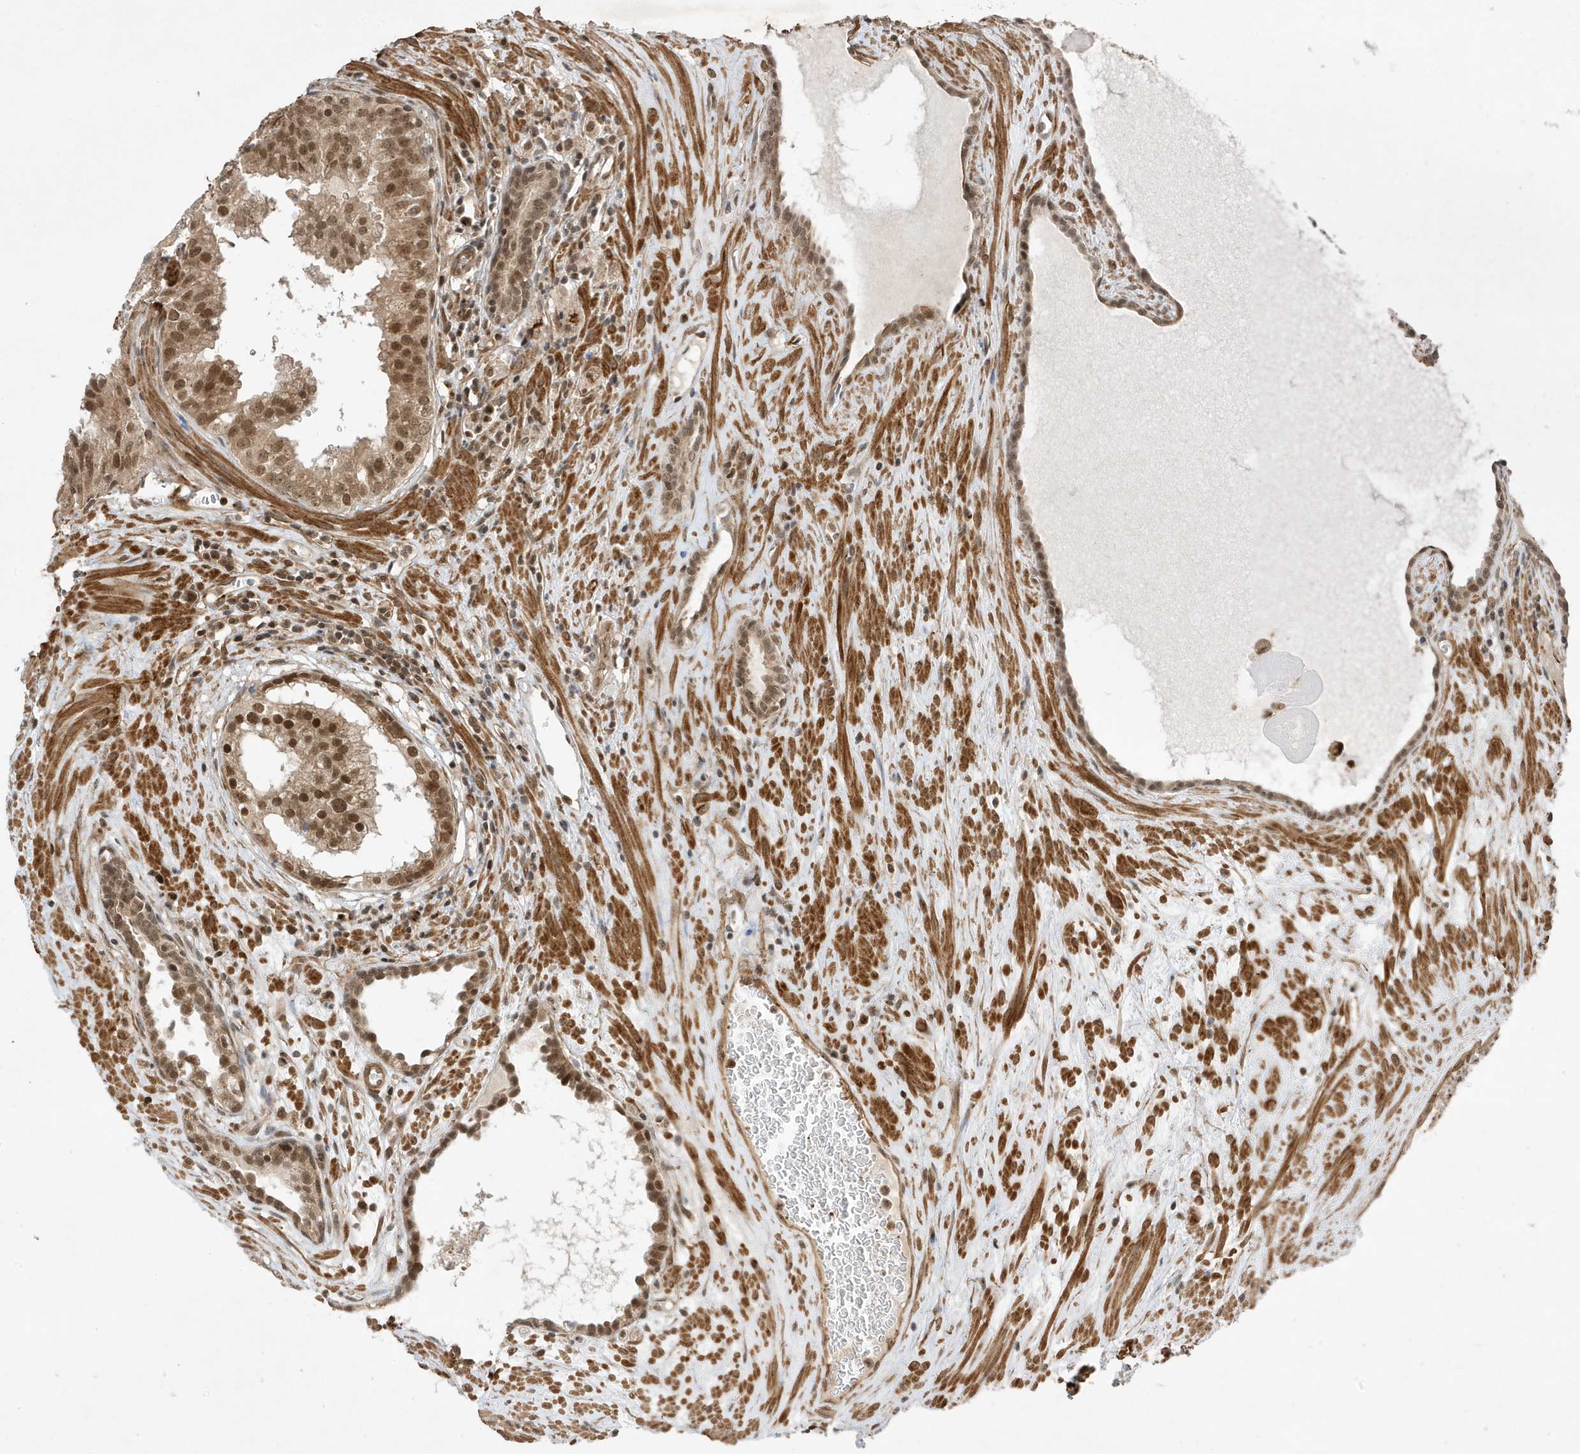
{"staining": {"intensity": "moderate", "quantity": "<25%", "location": "cytoplasmic/membranous,nuclear"}, "tissue": "prostate cancer", "cell_type": "Tumor cells", "image_type": "cancer", "snomed": [{"axis": "morphology", "description": "Adenocarcinoma, High grade"}, {"axis": "topography", "description": "Prostate"}], "caption": "Tumor cells show low levels of moderate cytoplasmic/membranous and nuclear expression in about <25% of cells in prostate adenocarcinoma (high-grade).", "gene": "MAST3", "patient": {"sex": "male", "age": 68}}